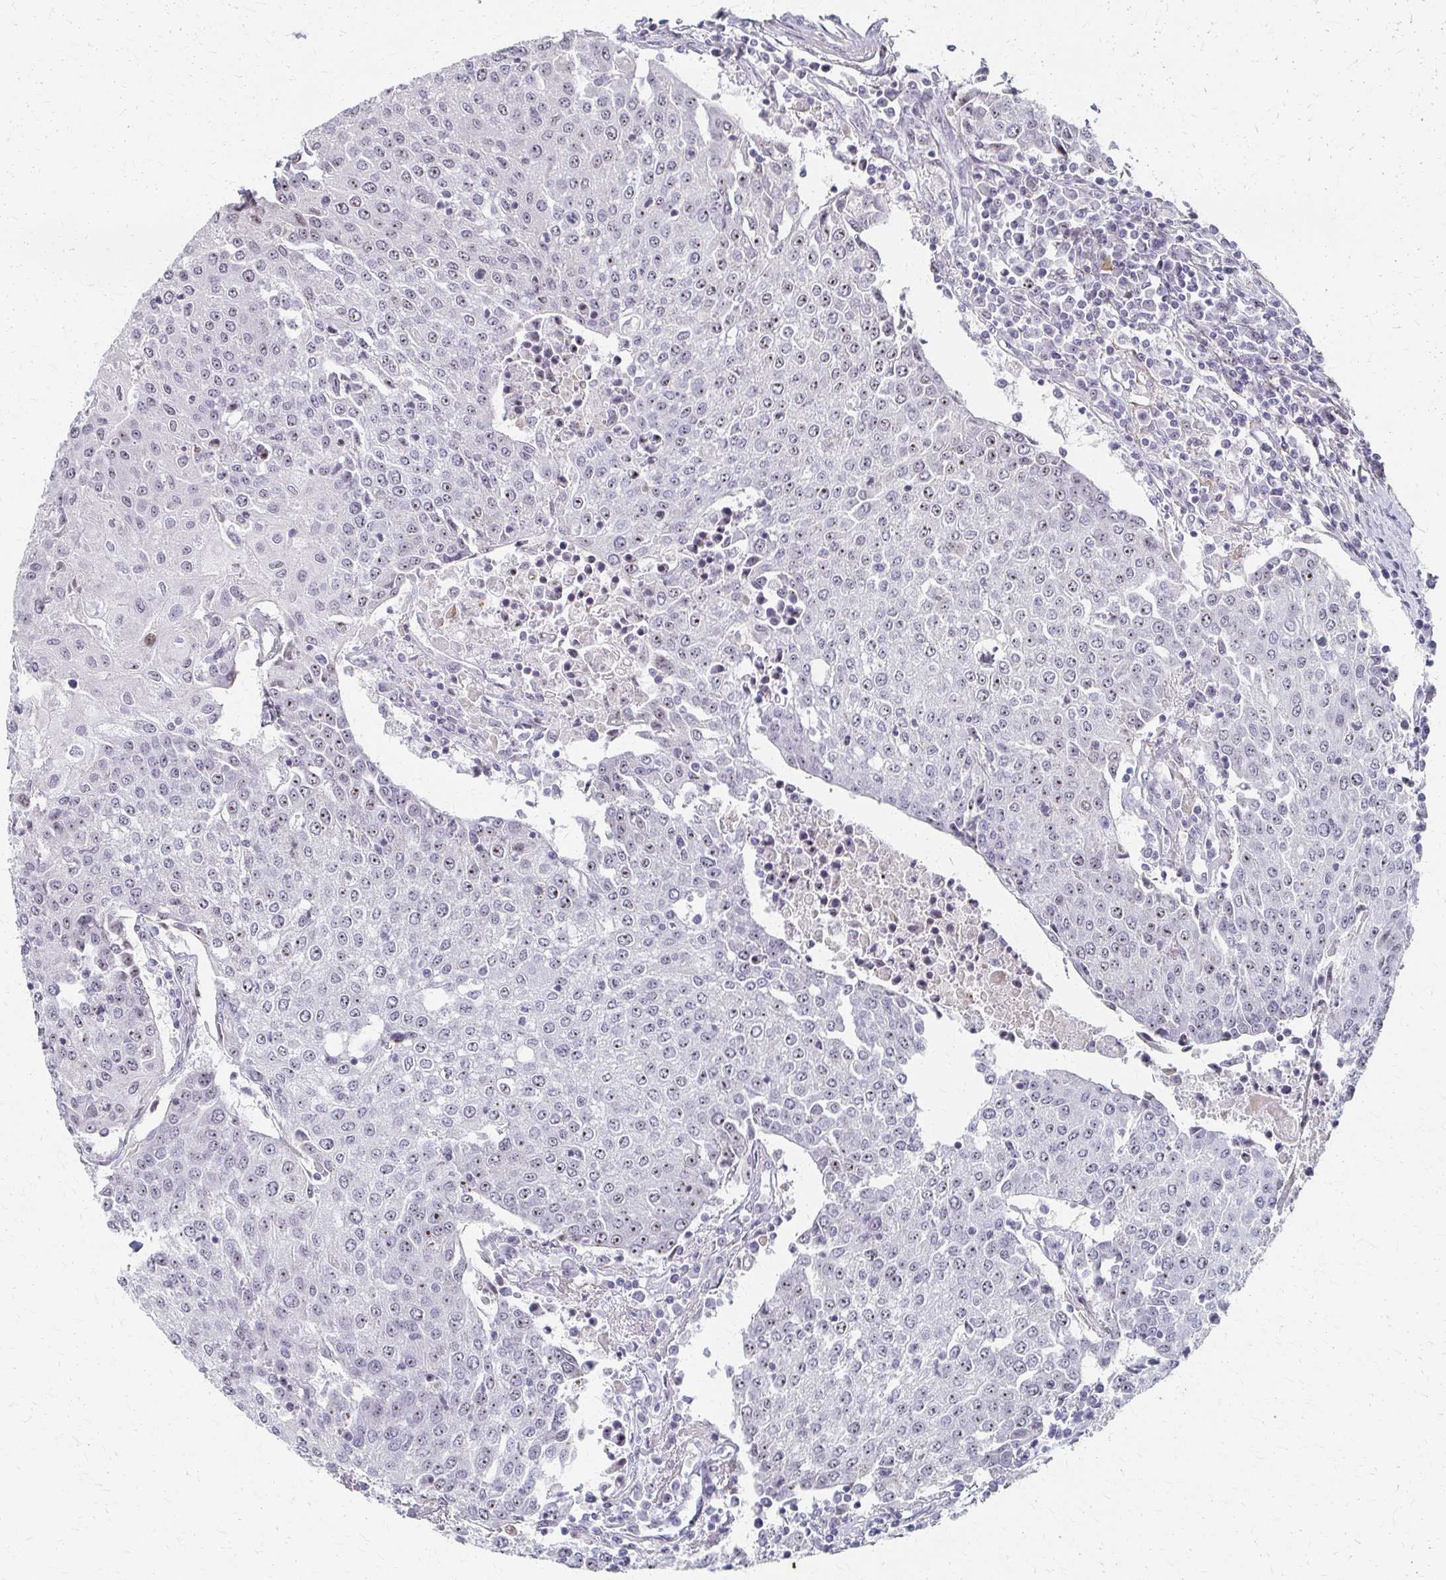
{"staining": {"intensity": "weak", "quantity": "<25%", "location": "nuclear"}, "tissue": "urothelial cancer", "cell_type": "Tumor cells", "image_type": "cancer", "snomed": [{"axis": "morphology", "description": "Urothelial carcinoma, High grade"}, {"axis": "topography", "description": "Urinary bladder"}], "caption": "An immunohistochemistry (IHC) micrograph of urothelial carcinoma (high-grade) is shown. There is no staining in tumor cells of urothelial carcinoma (high-grade). (IHC, brightfield microscopy, high magnification).", "gene": "PES1", "patient": {"sex": "female", "age": 85}}